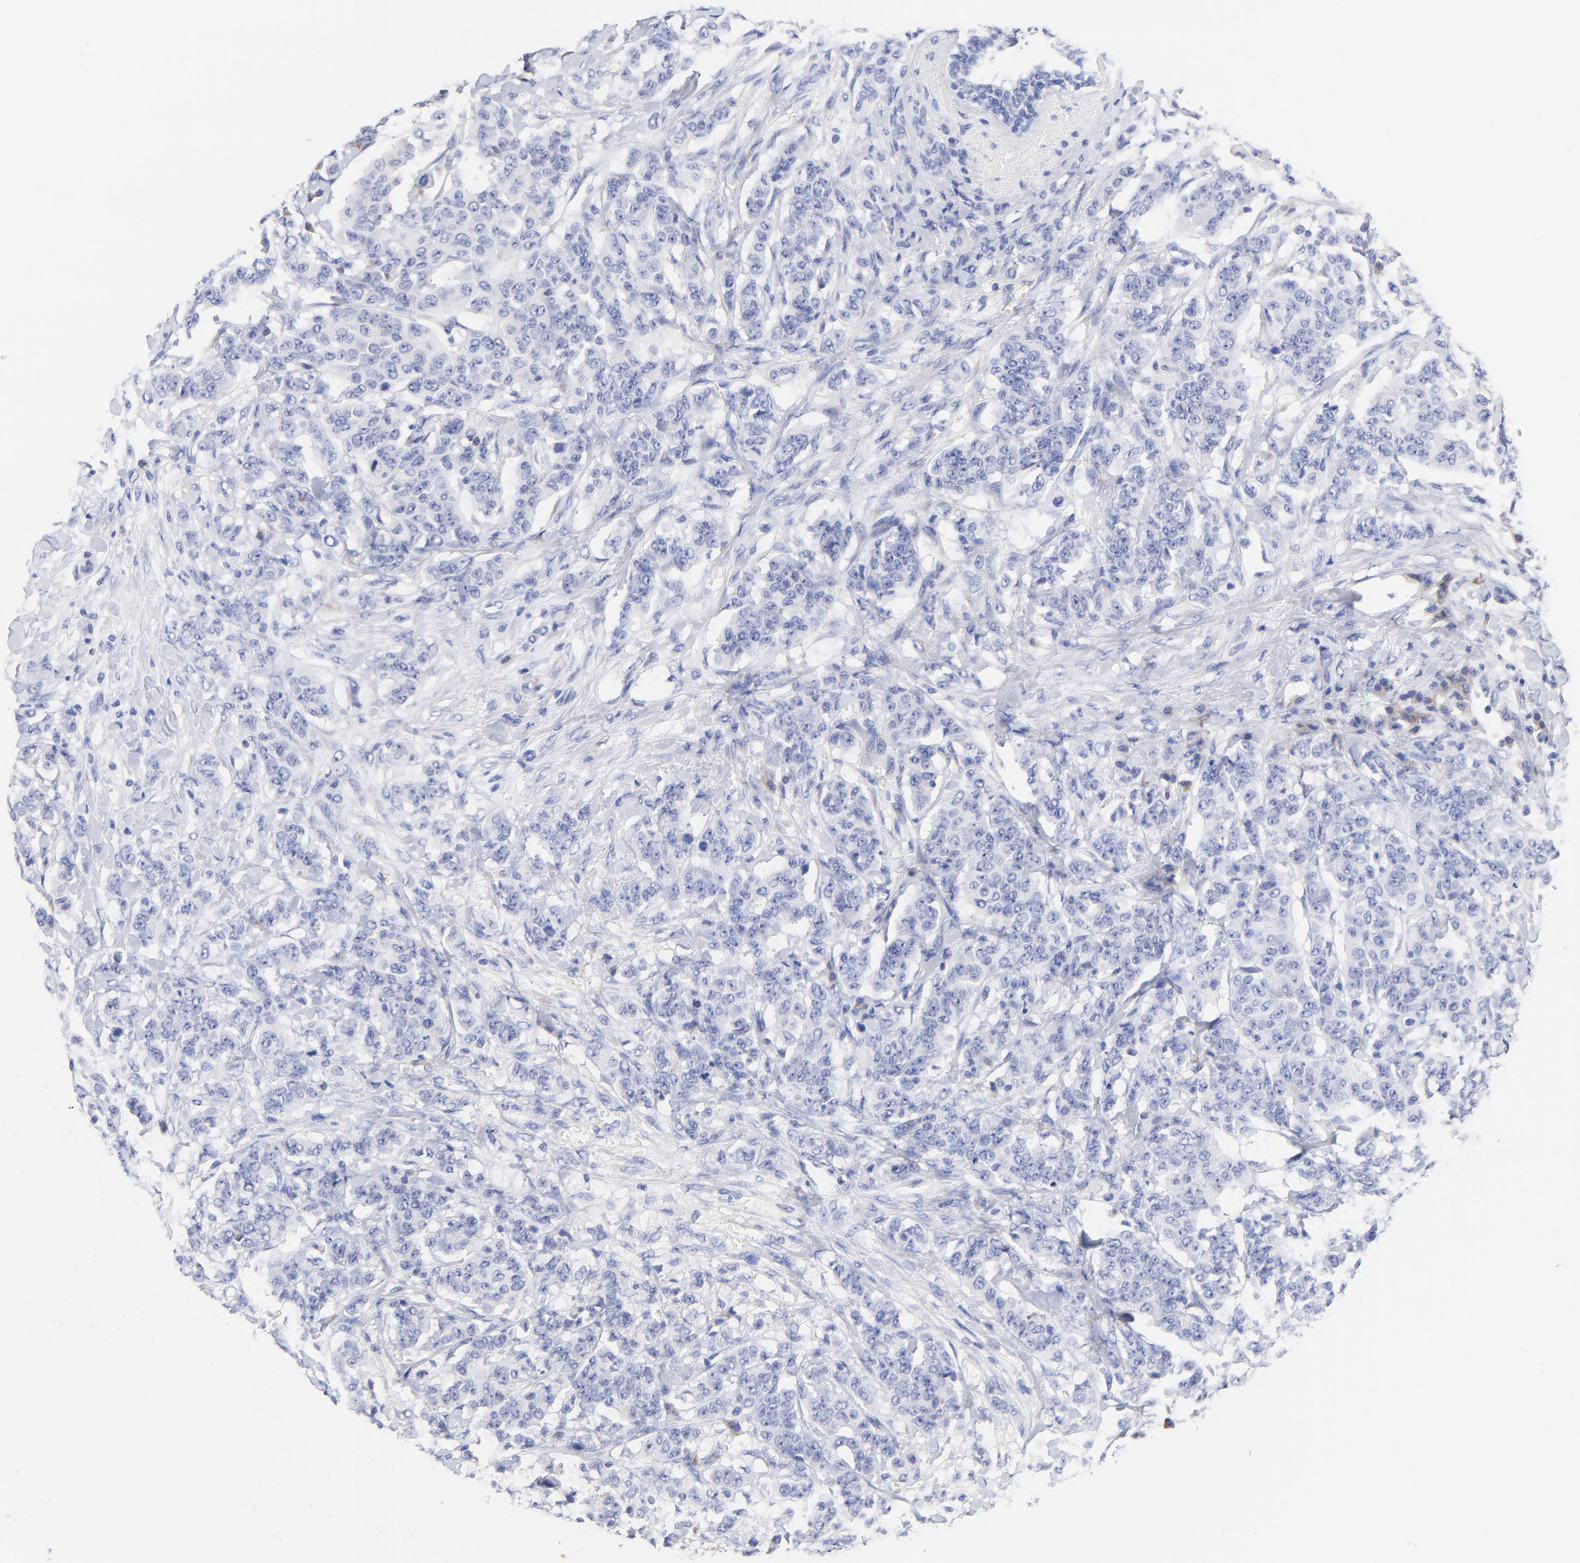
{"staining": {"intensity": "negative", "quantity": "none", "location": "none"}, "tissue": "breast cancer", "cell_type": "Tumor cells", "image_type": "cancer", "snomed": [{"axis": "morphology", "description": "Duct carcinoma"}, {"axis": "topography", "description": "Breast"}], "caption": "Micrograph shows no significant protein staining in tumor cells of breast cancer (intraductal carcinoma).", "gene": "LAX1", "patient": {"sex": "female", "age": 40}}